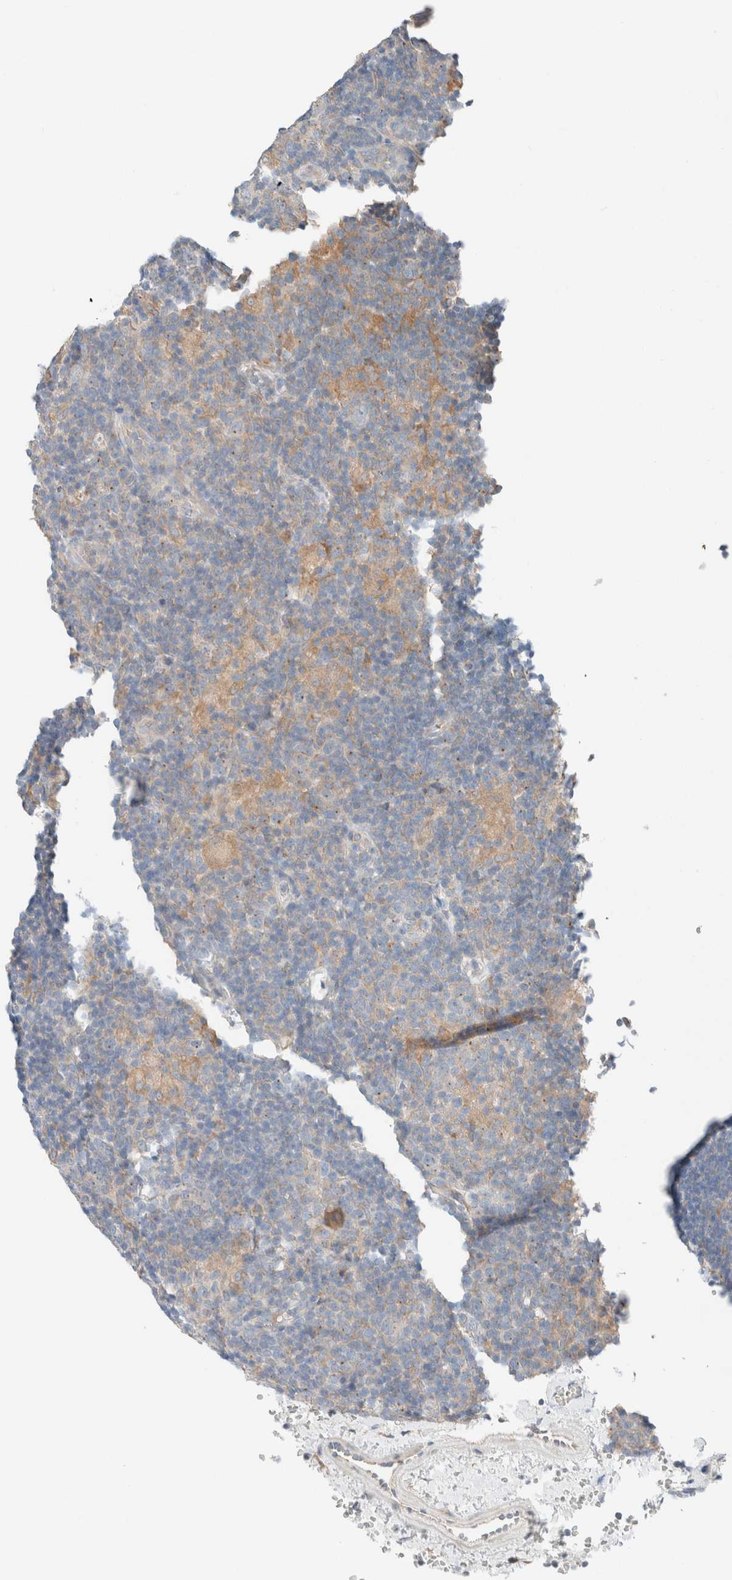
{"staining": {"intensity": "negative", "quantity": "none", "location": "none"}, "tissue": "lymphoma", "cell_type": "Tumor cells", "image_type": "cancer", "snomed": [{"axis": "morphology", "description": "Hodgkin's disease, NOS"}, {"axis": "topography", "description": "Lymph node"}], "caption": "There is no significant staining in tumor cells of lymphoma.", "gene": "PCM1", "patient": {"sex": "female", "age": 57}}